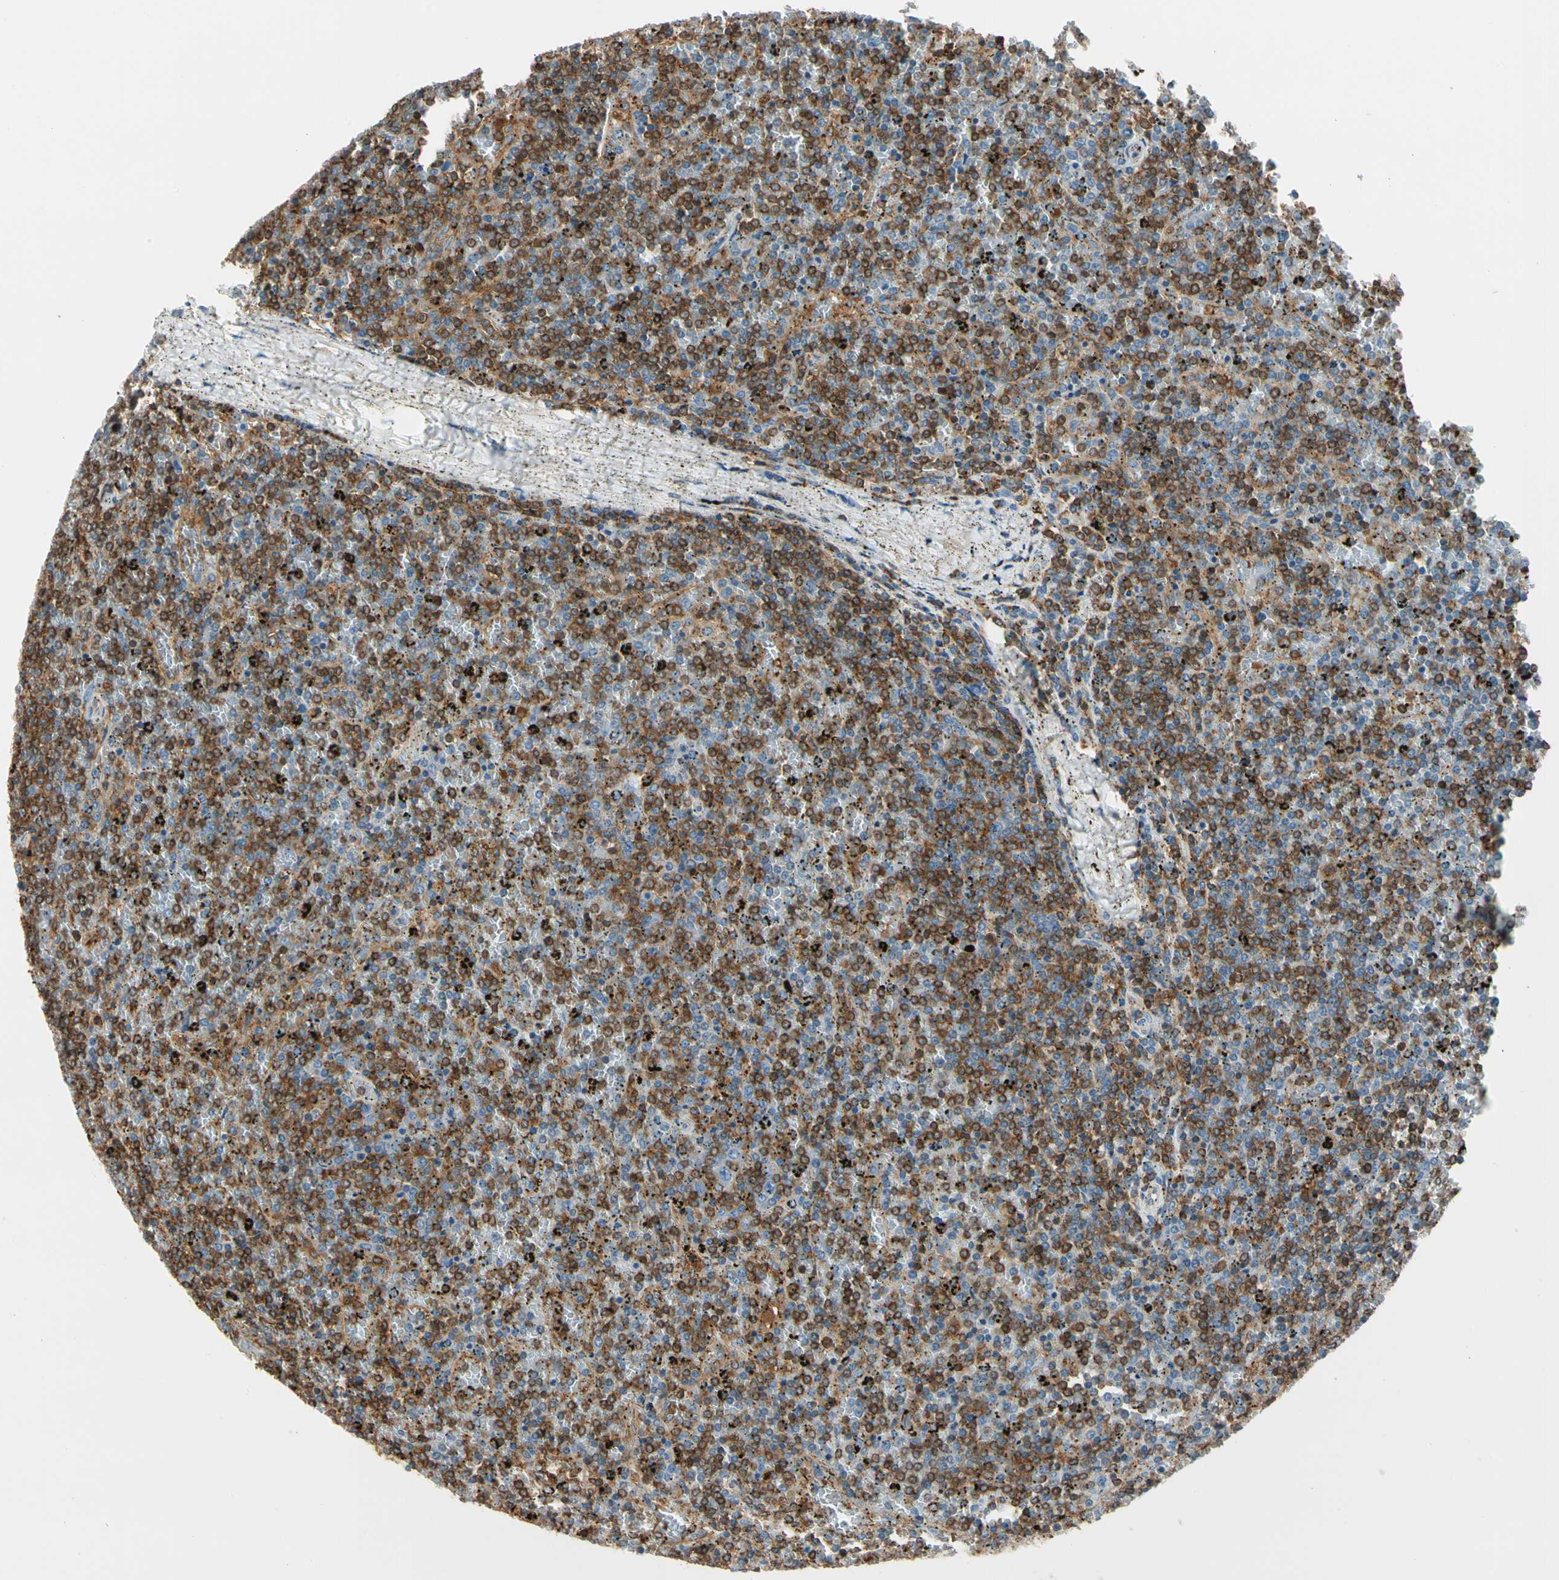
{"staining": {"intensity": "strong", "quantity": "25%-75%", "location": "cytoplasmic/membranous"}, "tissue": "lymphoma", "cell_type": "Tumor cells", "image_type": "cancer", "snomed": [{"axis": "morphology", "description": "Malignant lymphoma, non-Hodgkin's type, Low grade"}, {"axis": "topography", "description": "Spleen"}], "caption": "Malignant lymphoma, non-Hodgkin's type (low-grade) tissue demonstrates strong cytoplasmic/membranous staining in approximately 25%-75% of tumor cells The protein of interest is stained brown, and the nuclei are stained in blue (DAB IHC with brightfield microscopy, high magnification).", "gene": "CAPZA2", "patient": {"sex": "female", "age": 77}}